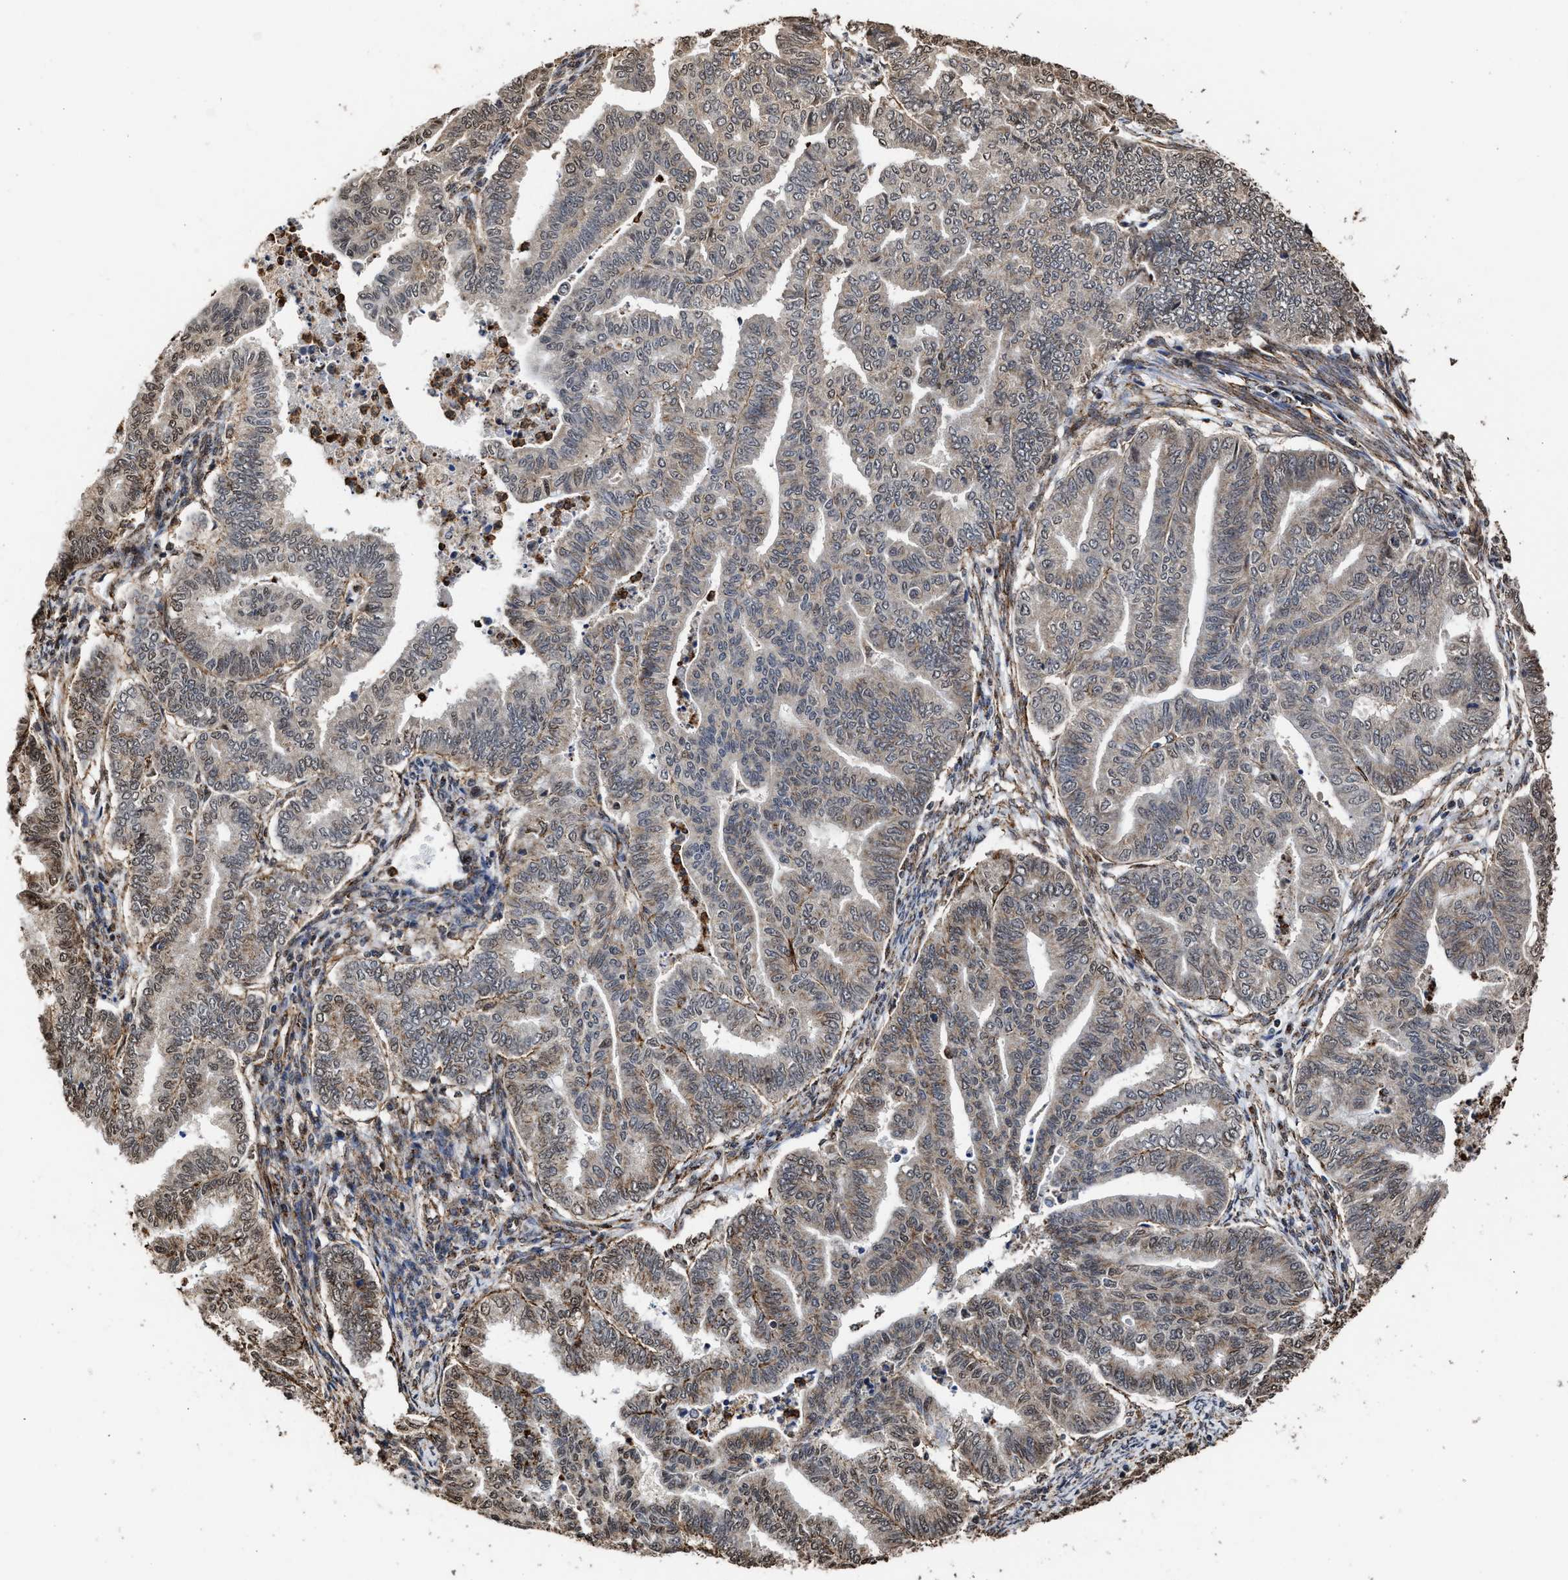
{"staining": {"intensity": "moderate", "quantity": "25%-75%", "location": "cytoplasmic/membranous,nuclear"}, "tissue": "endometrial cancer", "cell_type": "Tumor cells", "image_type": "cancer", "snomed": [{"axis": "morphology", "description": "Adenocarcinoma, NOS"}, {"axis": "topography", "description": "Endometrium"}], "caption": "Endometrial adenocarcinoma was stained to show a protein in brown. There is medium levels of moderate cytoplasmic/membranous and nuclear staining in approximately 25%-75% of tumor cells.", "gene": "SEPTIN2", "patient": {"sex": "female", "age": 79}}